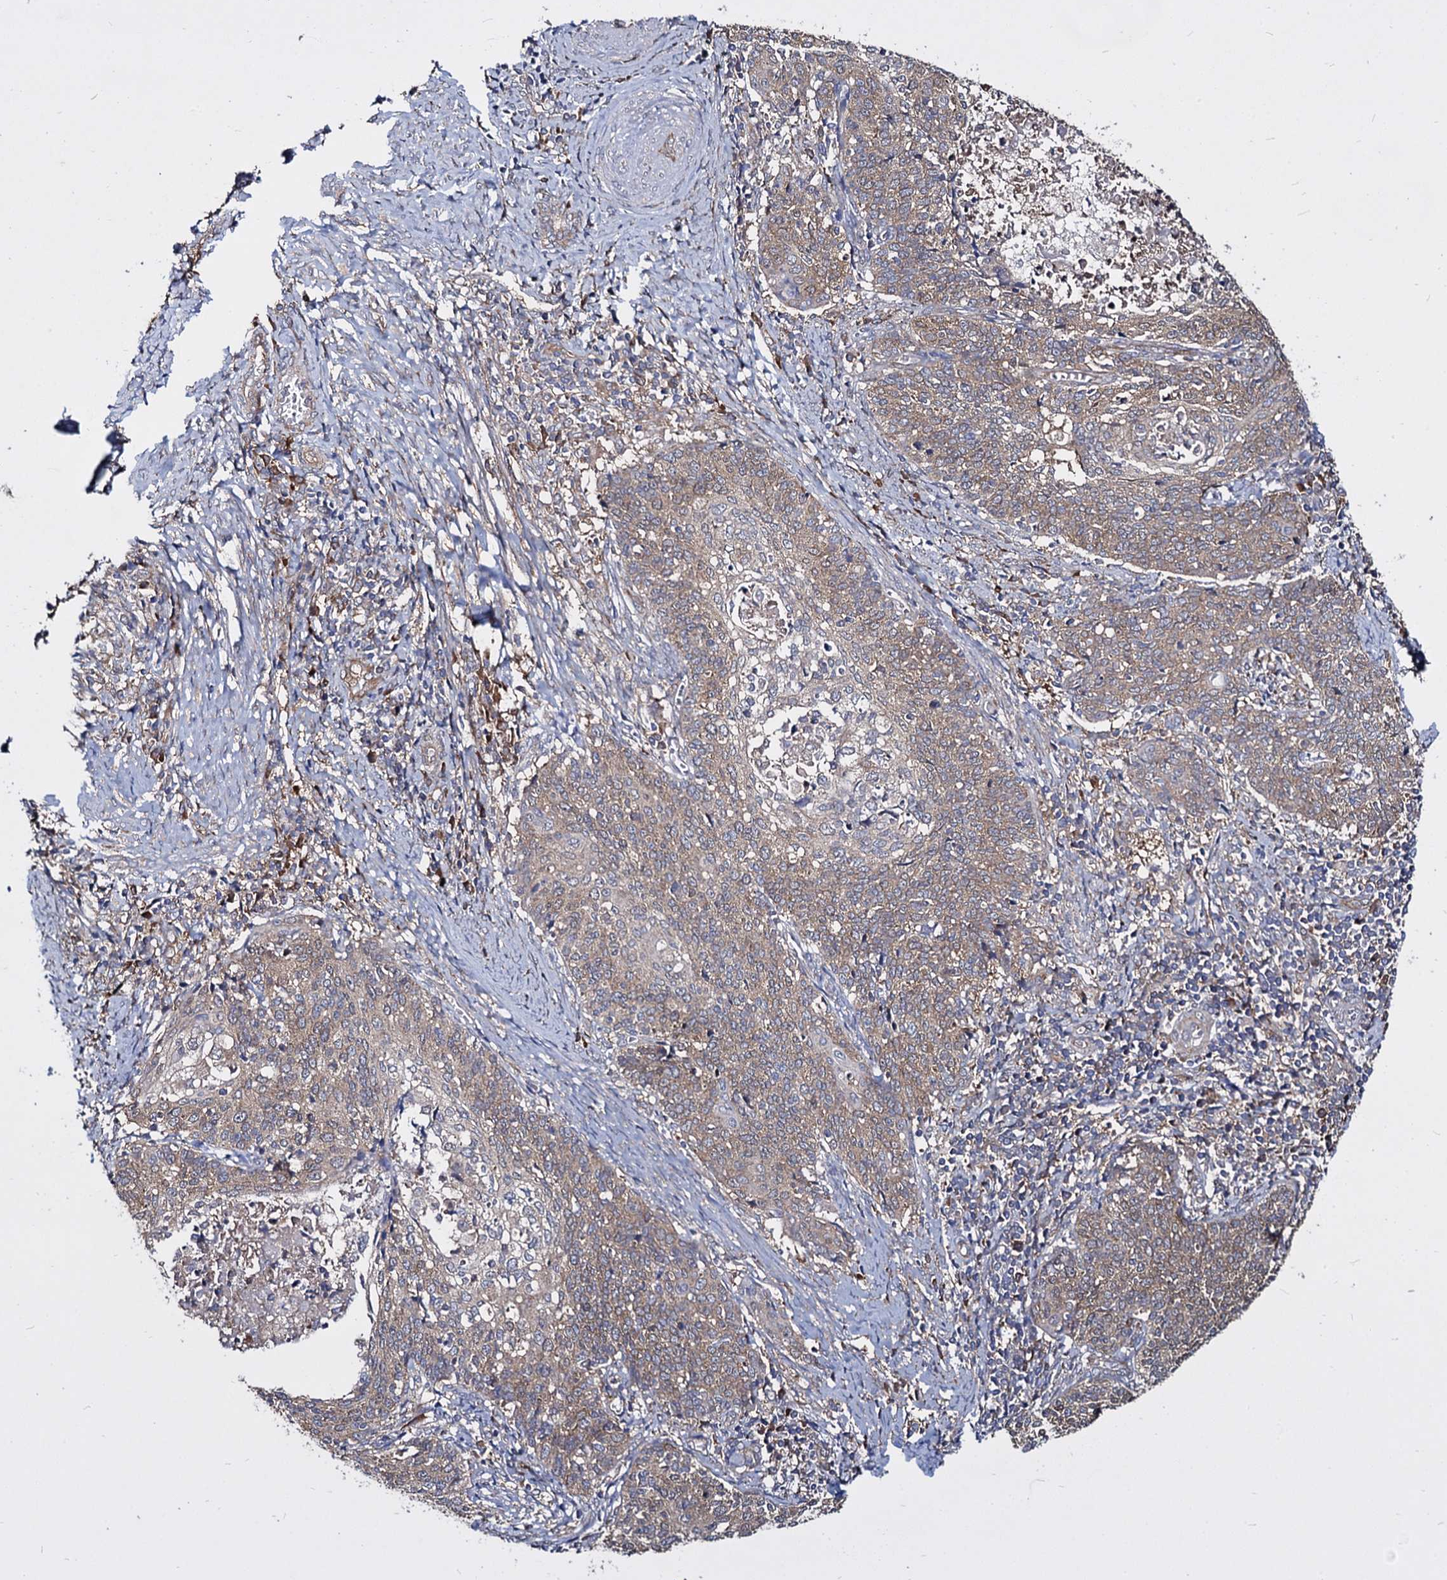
{"staining": {"intensity": "weak", "quantity": ">75%", "location": "cytoplasmic/membranous"}, "tissue": "cervical cancer", "cell_type": "Tumor cells", "image_type": "cancer", "snomed": [{"axis": "morphology", "description": "Squamous cell carcinoma, NOS"}, {"axis": "topography", "description": "Cervix"}], "caption": "Immunohistochemistry (IHC) (DAB) staining of cervical cancer reveals weak cytoplasmic/membranous protein expression in about >75% of tumor cells. The protein of interest is stained brown, and the nuclei are stained in blue (DAB (3,3'-diaminobenzidine) IHC with brightfield microscopy, high magnification).", "gene": "NME1", "patient": {"sex": "female", "age": 39}}